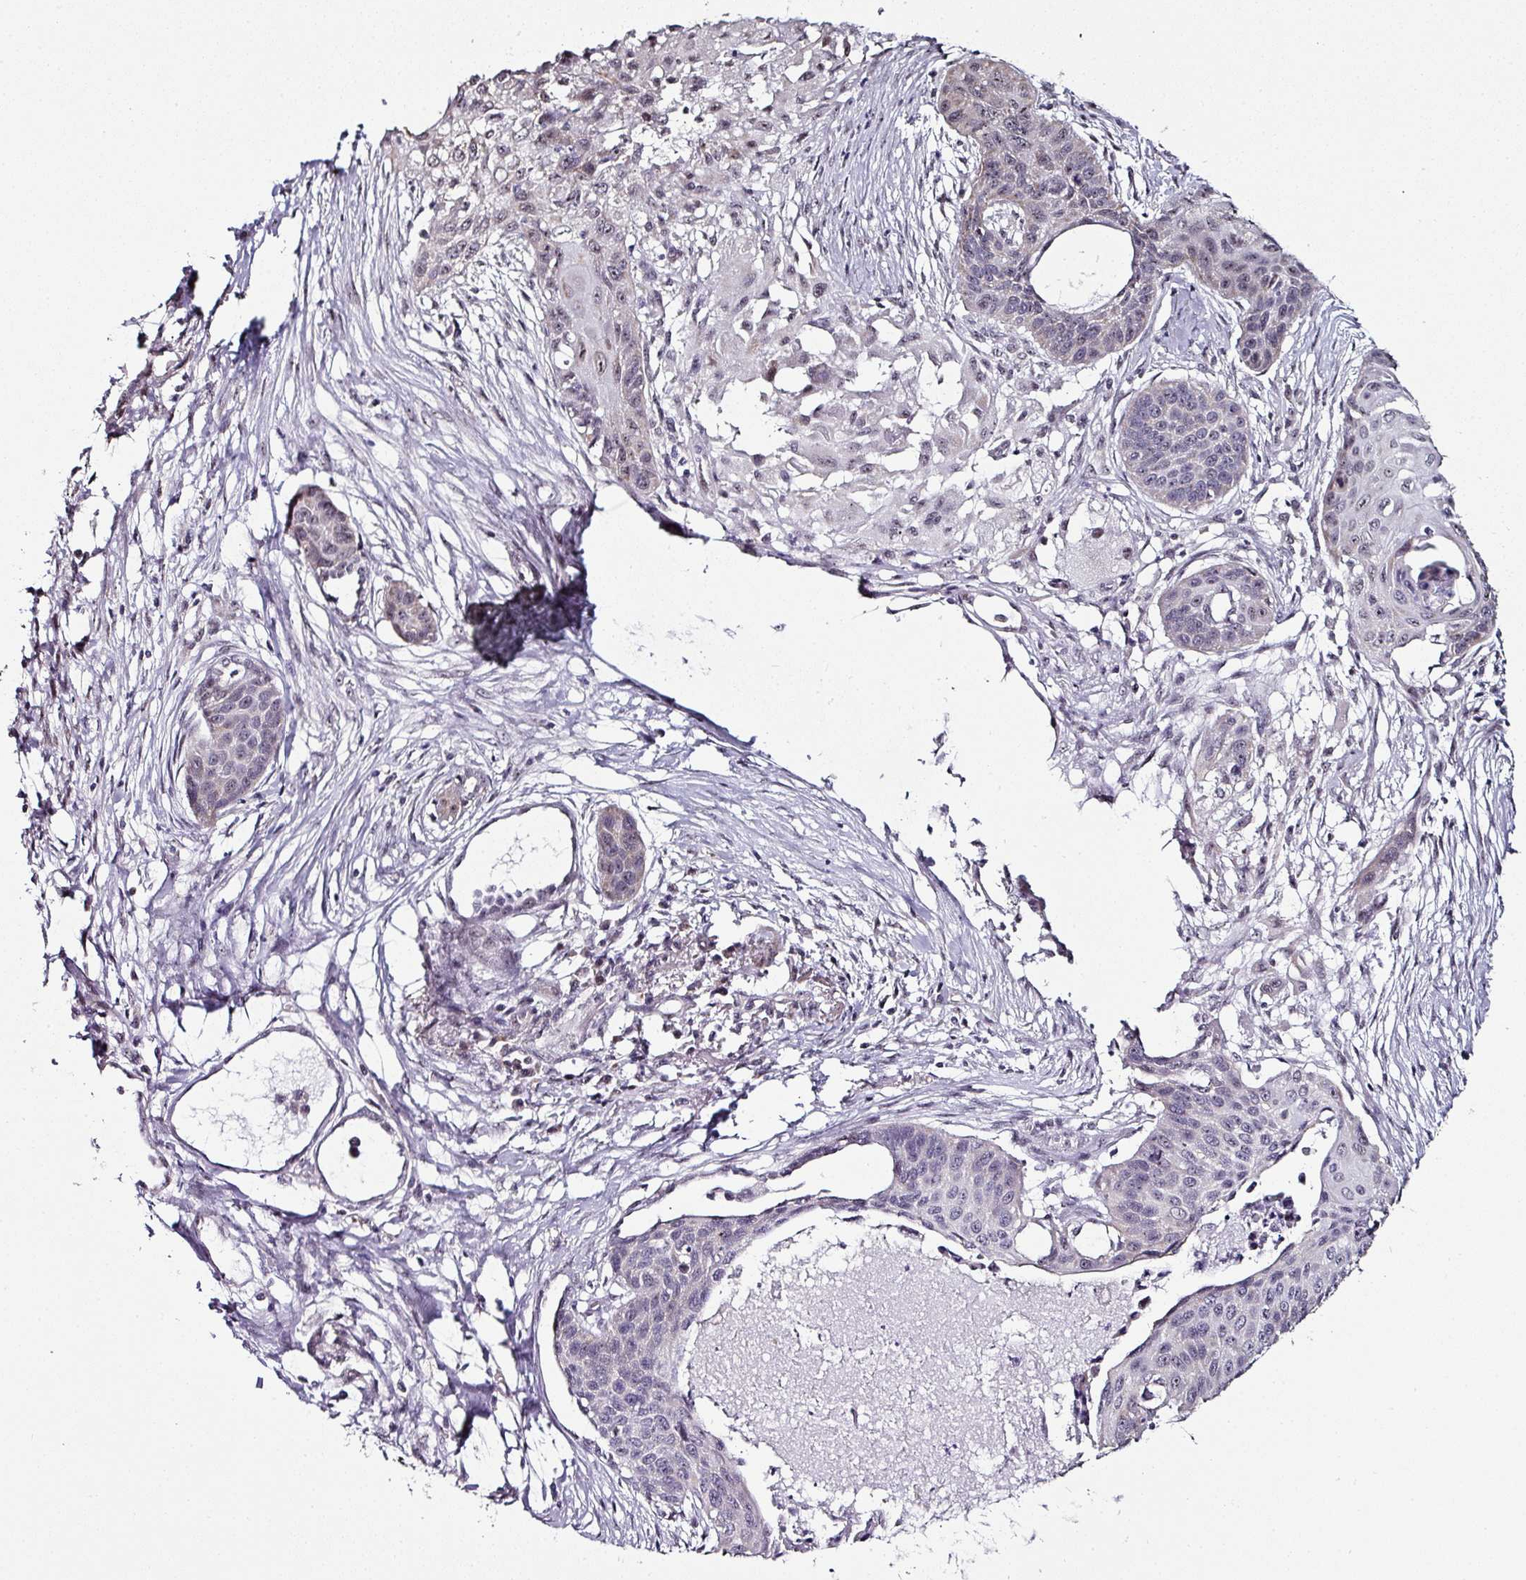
{"staining": {"intensity": "weak", "quantity": "<25%", "location": "cytoplasmic/membranous,nuclear"}, "tissue": "lung cancer", "cell_type": "Tumor cells", "image_type": "cancer", "snomed": [{"axis": "morphology", "description": "Squamous cell carcinoma, NOS"}, {"axis": "topography", "description": "Lung"}], "caption": "There is no significant staining in tumor cells of squamous cell carcinoma (lung).", "gene": "NACC2", "patient": {"sex": "male", "age": 71}}